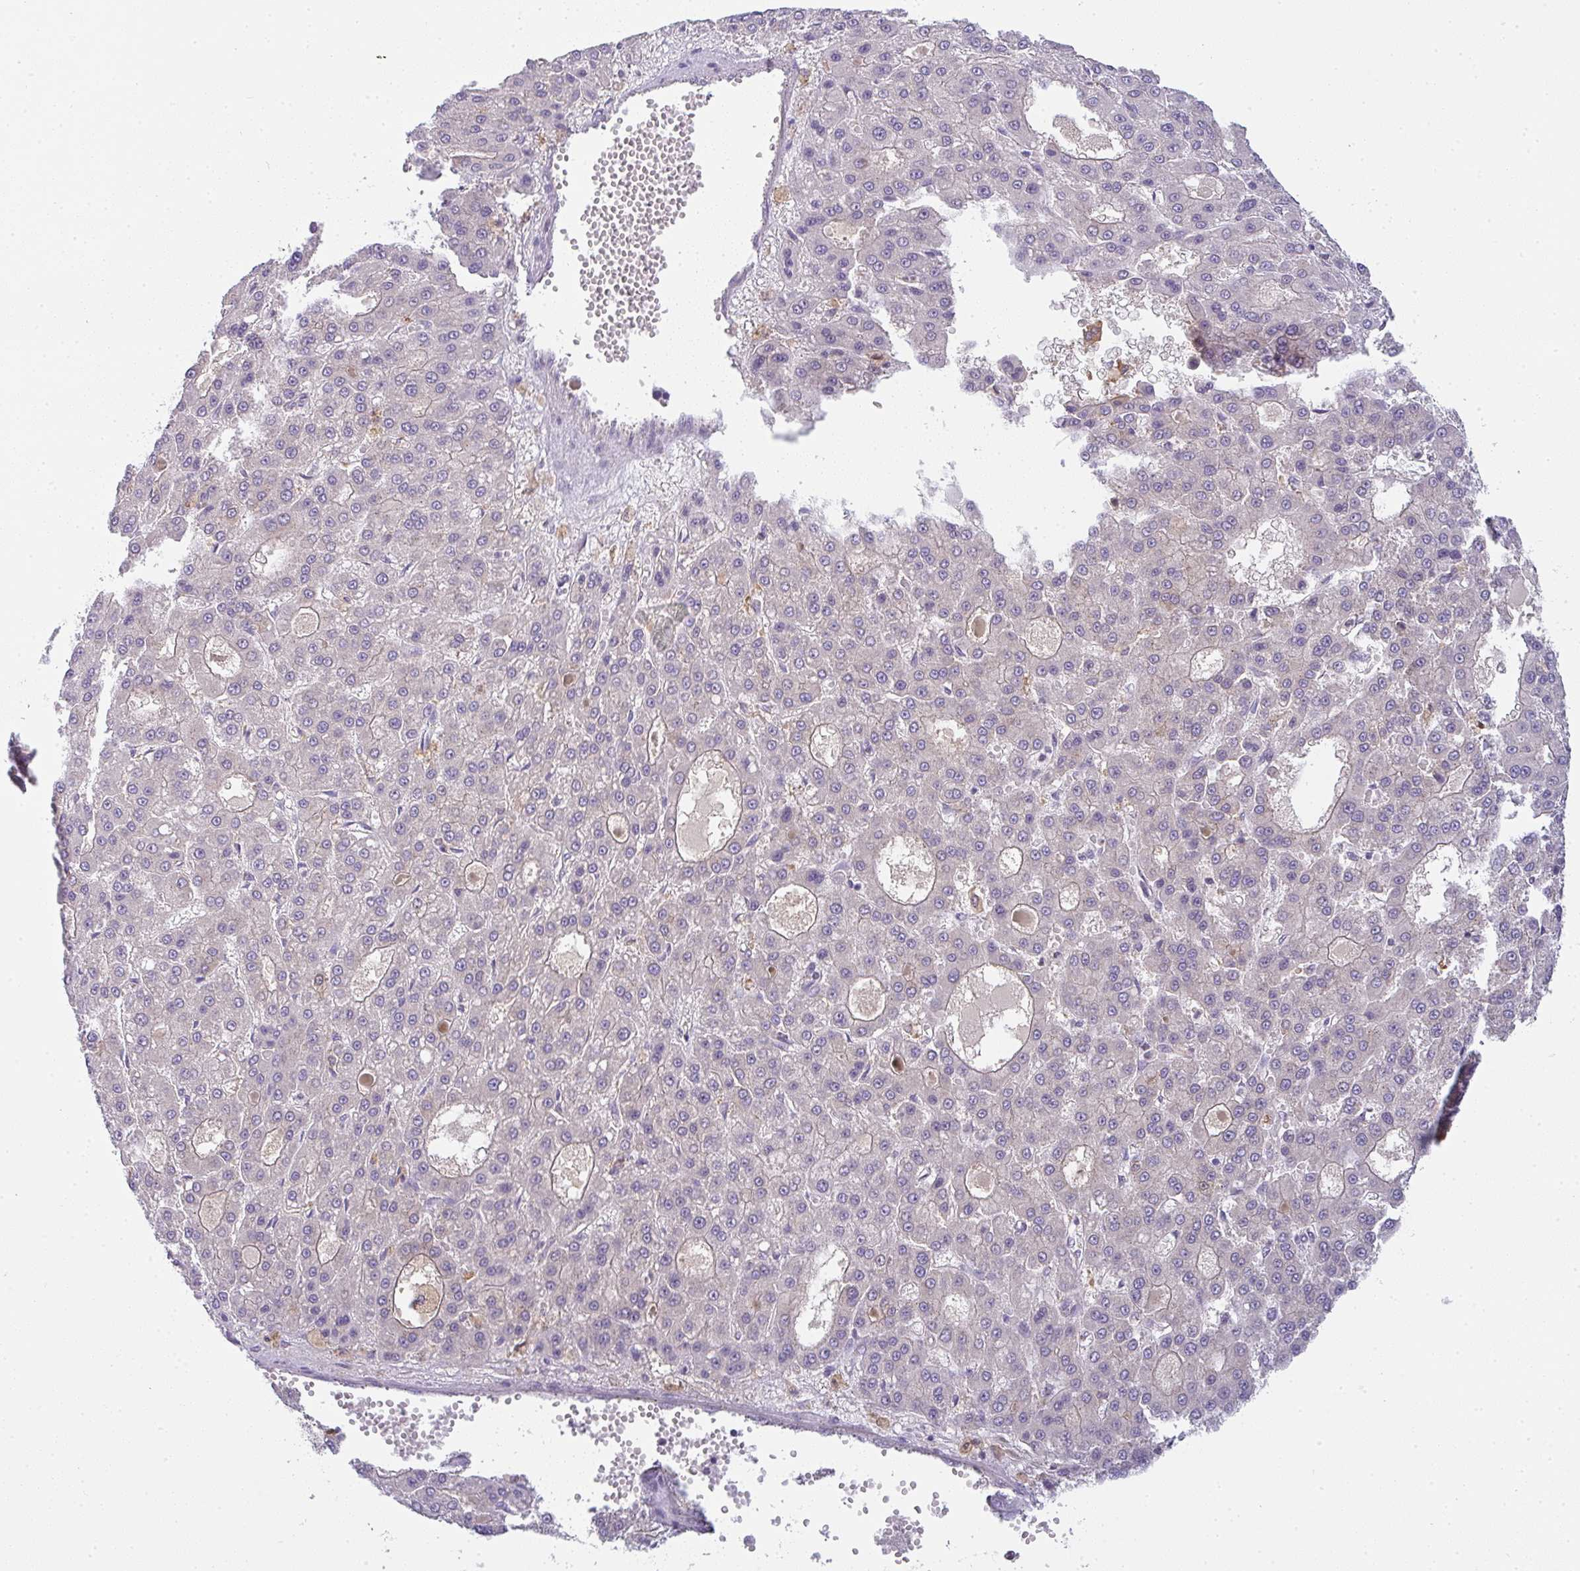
{"staining": {"intensity": "negative", "quantity": "none", "location": "none"}, "tissue": "liver cancer", "cell_type": "Tumor cells", "image_type": "cancer", "snomed": [{"axis": "morphology", "description": "Carcinoma, Hepatocellular, NOS"}, {"axis": "topography", "description": "Liver"}], "caption": "An image of liver cancer stained for a protein reveals no brown staining in tumor cells.", "gene": "SNX5", "patient": {"sex": "male", "age": 70}}